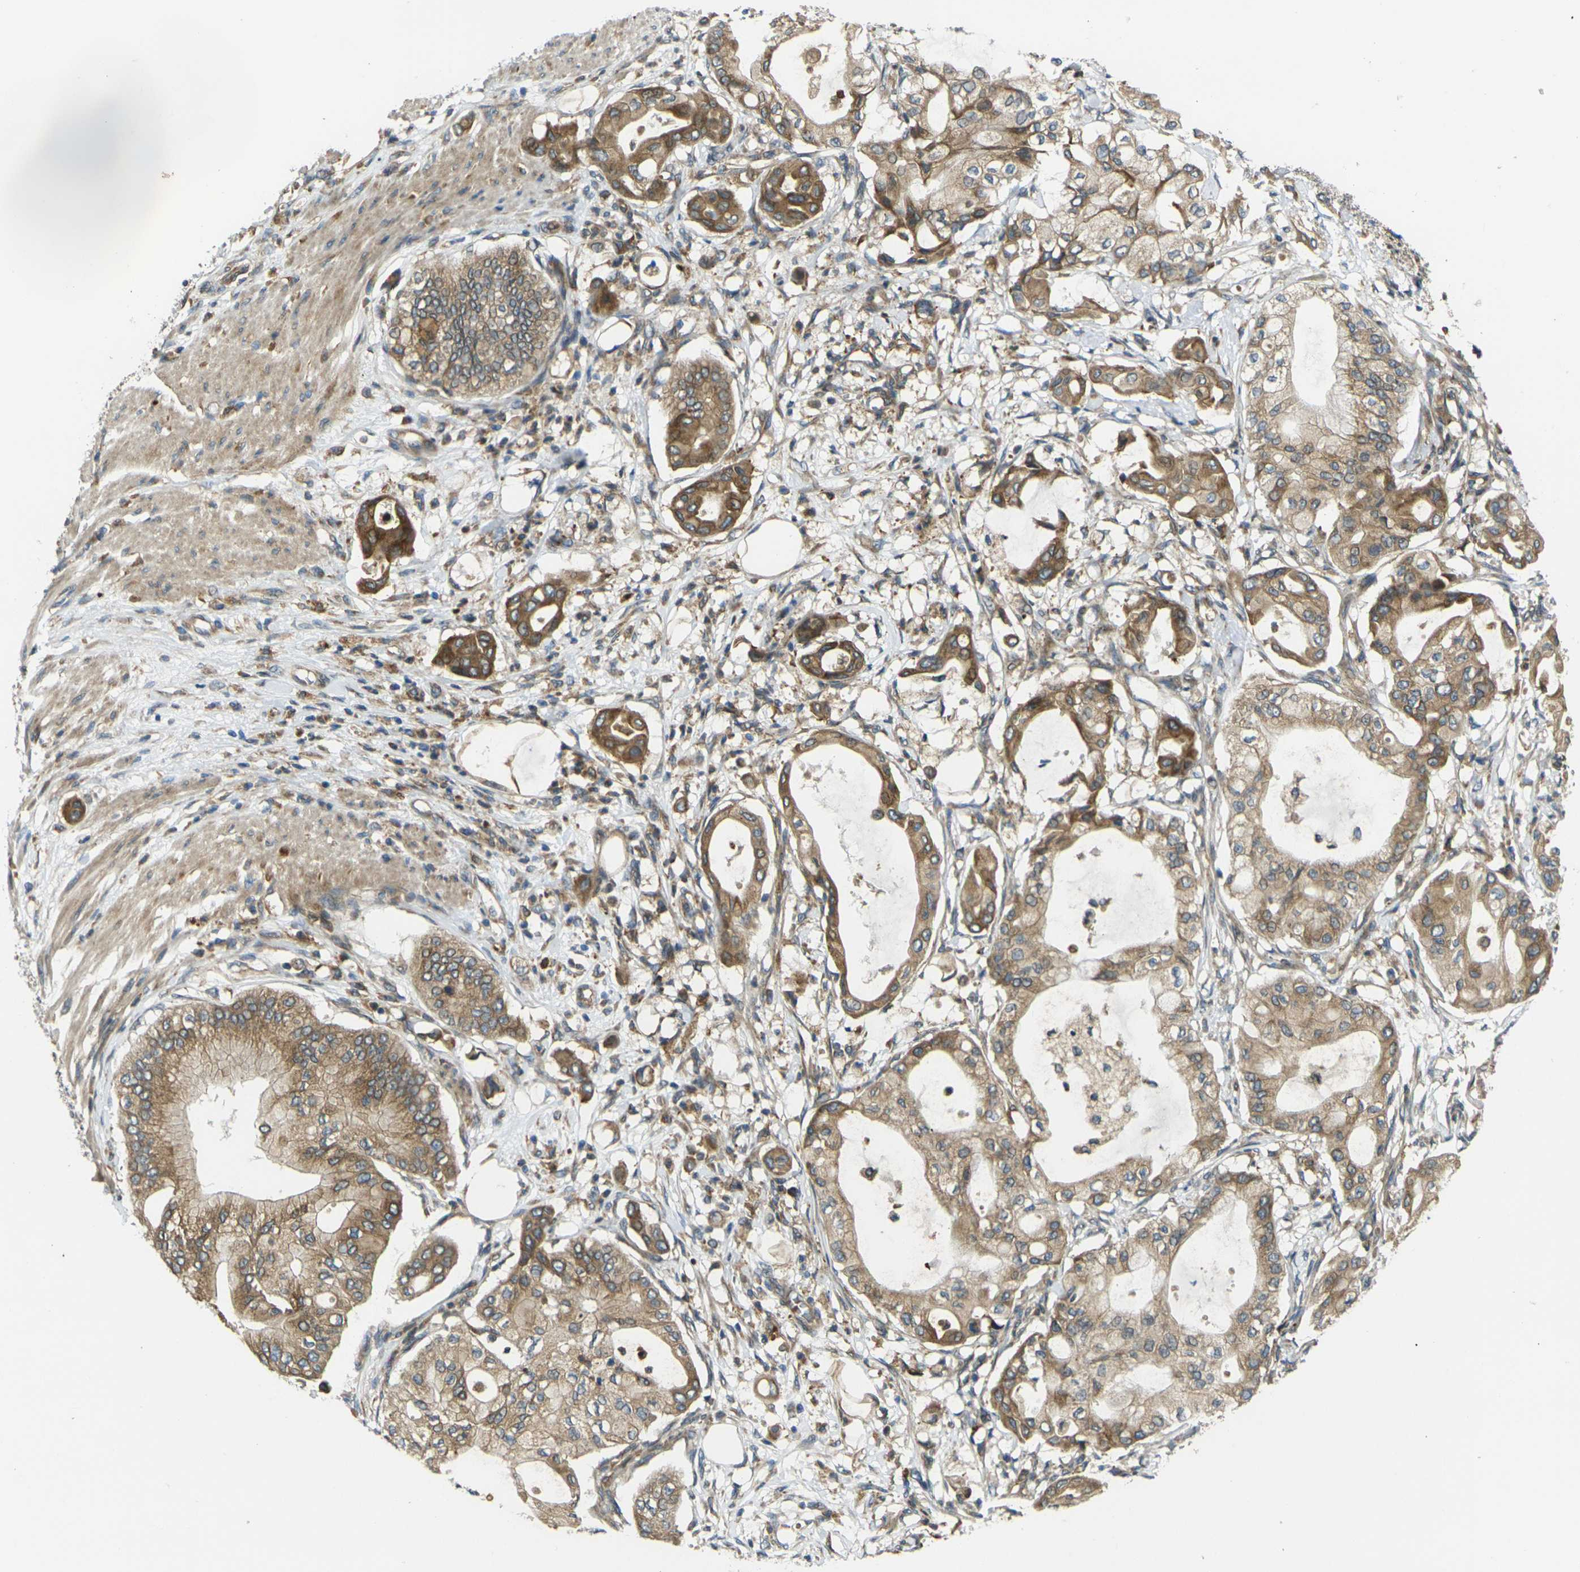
{"staining": {"intensity": "moderate", "quantity": ">75%", "location": "cytoplasmic/membranous"}, "tissue": "pancreatic cancer", "cell_type": "Tumor cells", "image_type": "cancer", "snomed": [{"axis": "morphology", "description": "Adenocarcinoma, NOS"}, {"axis": "morphology", "description": "Adenocarcinoma, metastatic, NOS"}, {"axis": "topography", "description": "Lymph node"}, {"axis": "topography", "description": "Pancreas"}, {"axis": "topography", "description": "Duodenum"}], "caption": "IHC micrograph of neoplastic tissue: human pancreatic cancer stained using immunohistochemistry (IHC) demonstrates medium levels of moderate protein expression localized specifically in the cytoplasmic/membranous of tumor cells, appearing as a cytoplasmic/membranous brown color.", "gene": "FZD1", "patient": {"sex": "female", "age": 64}}